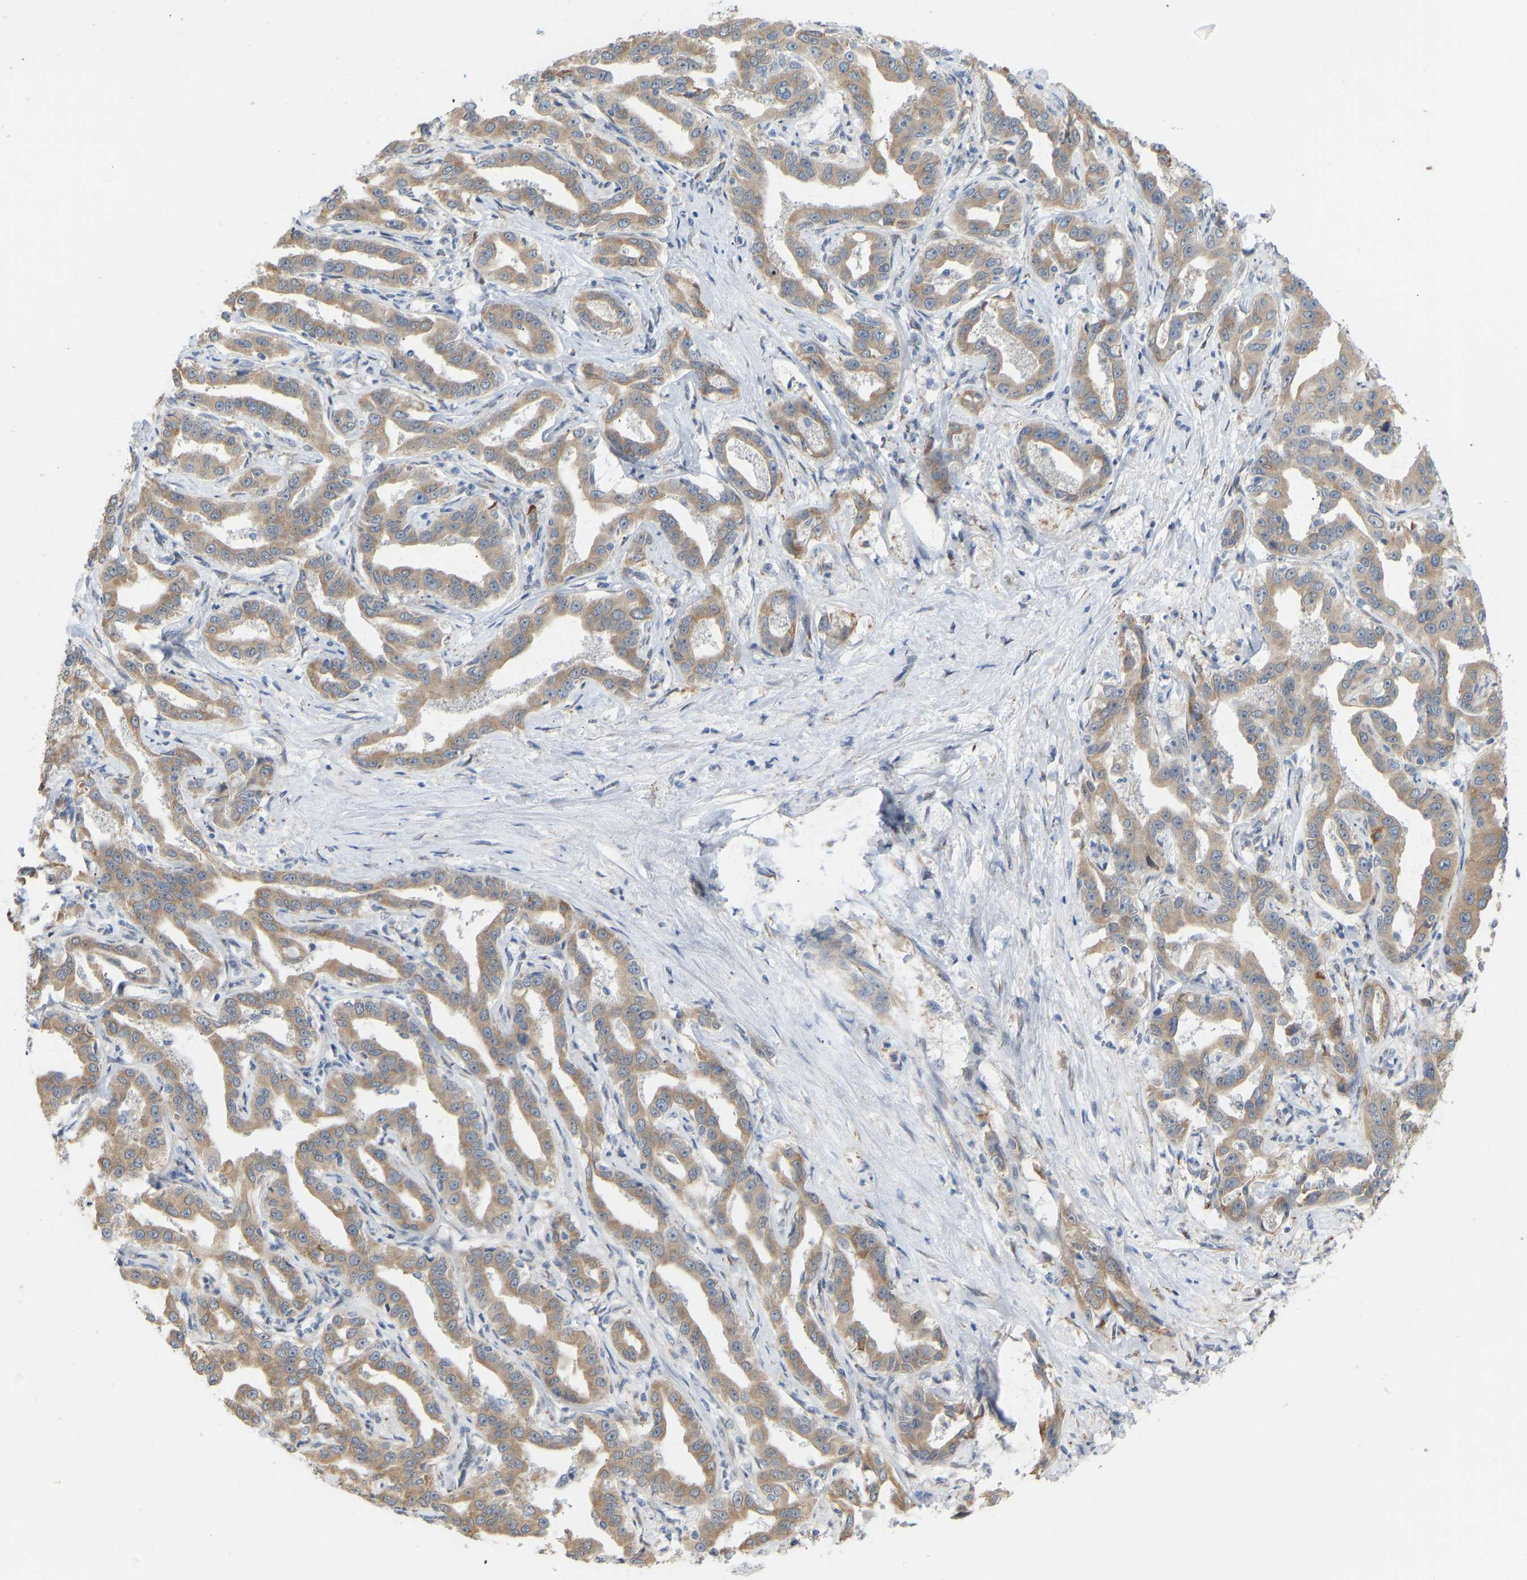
{"staining": {"intensity": "moderate", "quantity": ">75%", "location": "cytoplasmic/membranous"}, "tissue": "liver cancer", "cell_type": "Tumor cells", "image_type": "cancer", "snomed": [{"axis": "morphology", "description": "Cholangiocarcinoma"}, {"axis": "topography", "description": "Liver"}], "caption": "Protein analysis of liver cancer (cholangiocarcinoma) tissue reveals moderate cytoplasmic/membranous staining in about >75% of tumor cells. (DAB IHC, brown staining for protein, blue staining for nuclei).", "gene": "BEND3", "patient": {"sex": "male", "age": 59}}